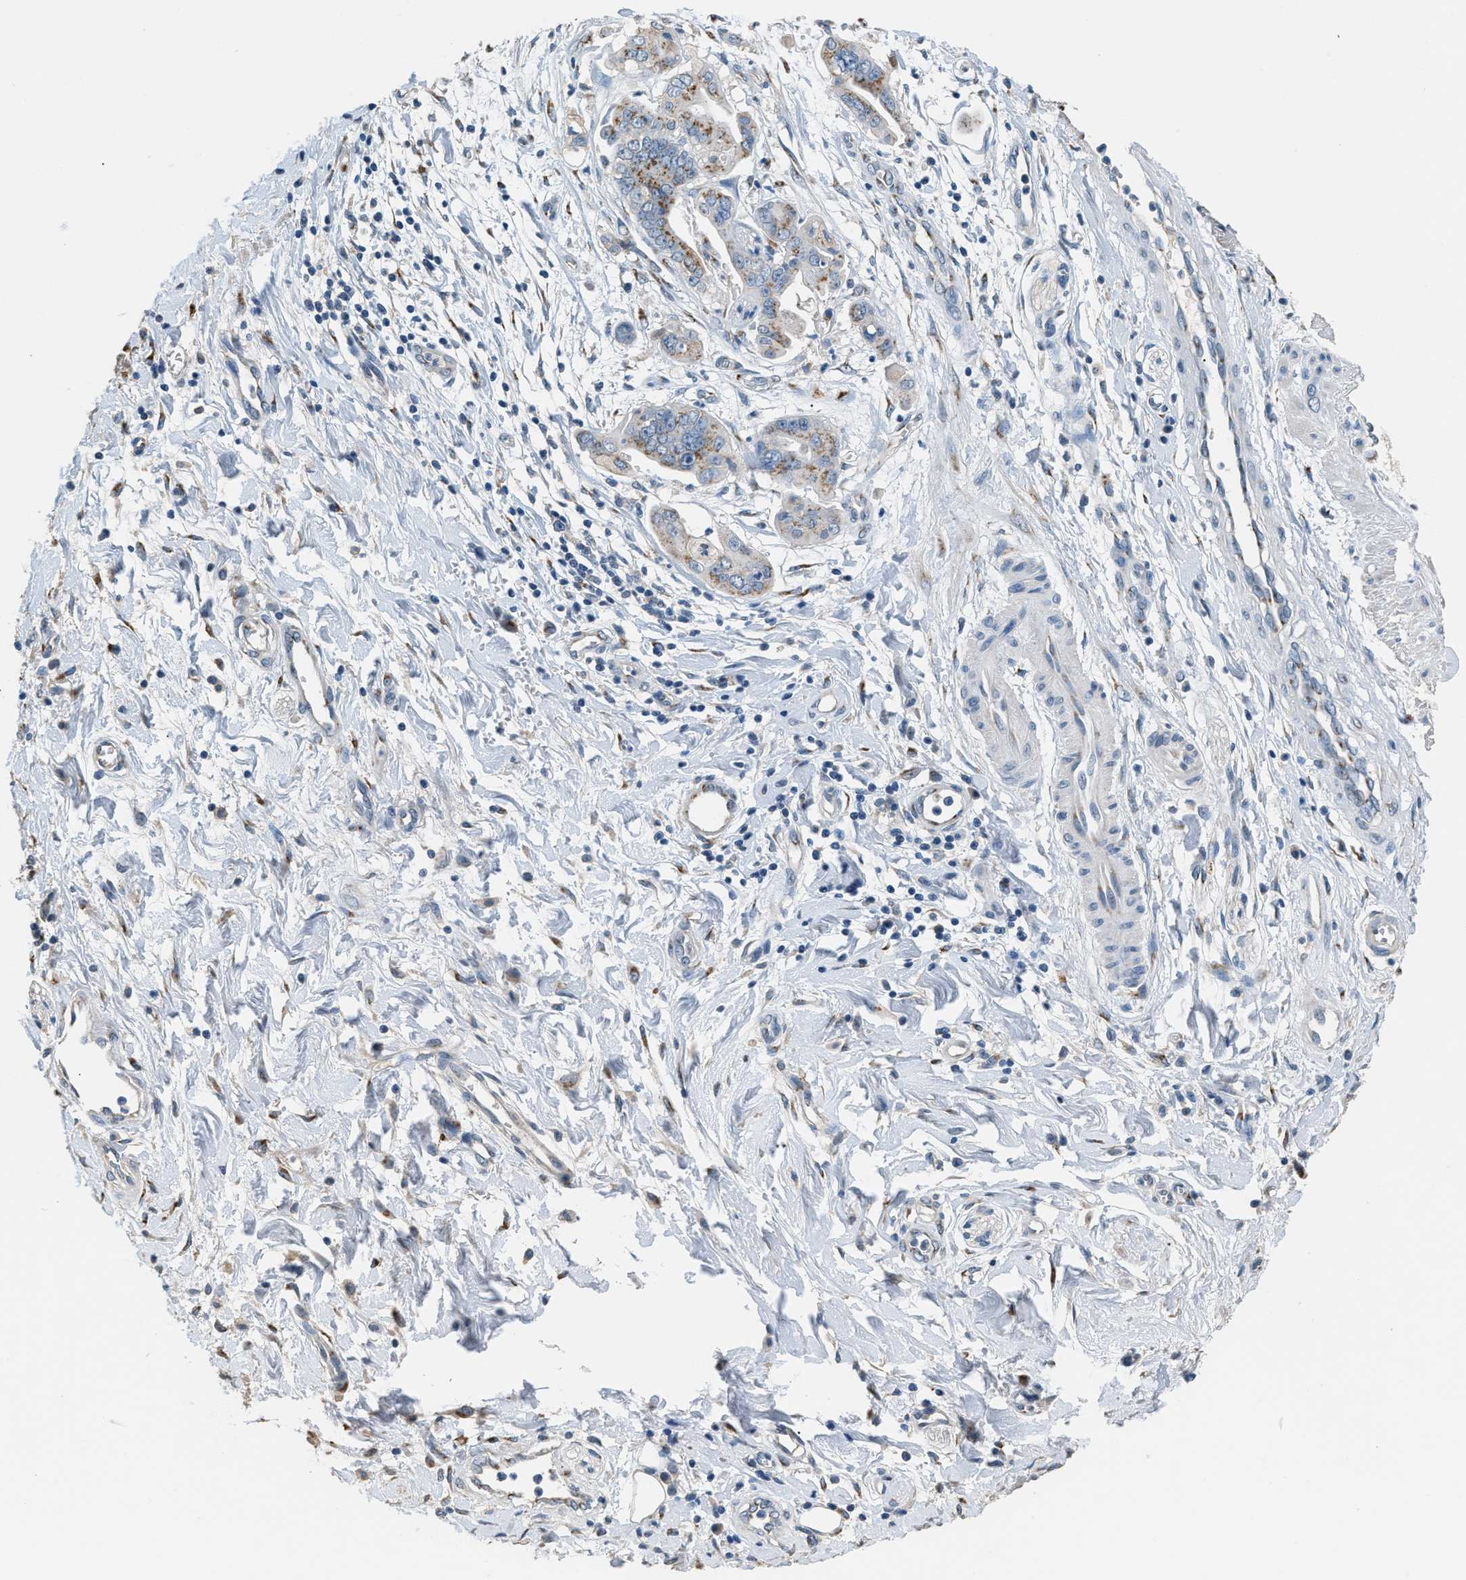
{"staining": {"intensity": "moderate", "quantity": ">75%", "location": "cytoplasmic/membranous"}, "tissue": "pancreatic cancer", "cell_type": "Tumor cells", "image_type": "cancer", "snomed": [{"axis": "morphology", "description": "Adenocarcinoma, NOS"}, {"axis": "topography", "description": "Pancreas"}], "caption": "Immunohistochemical staining of human pancreatic cancer (adenocarcinoma) shows medium levels of moderate cytoplasmic/membranous positivity in about >75% of tumor cells. (Brightfield microscopy of DAB IHC at high magnification).", "gene": "GOLM1", "patient": {"sex": "female", "age": 75}}